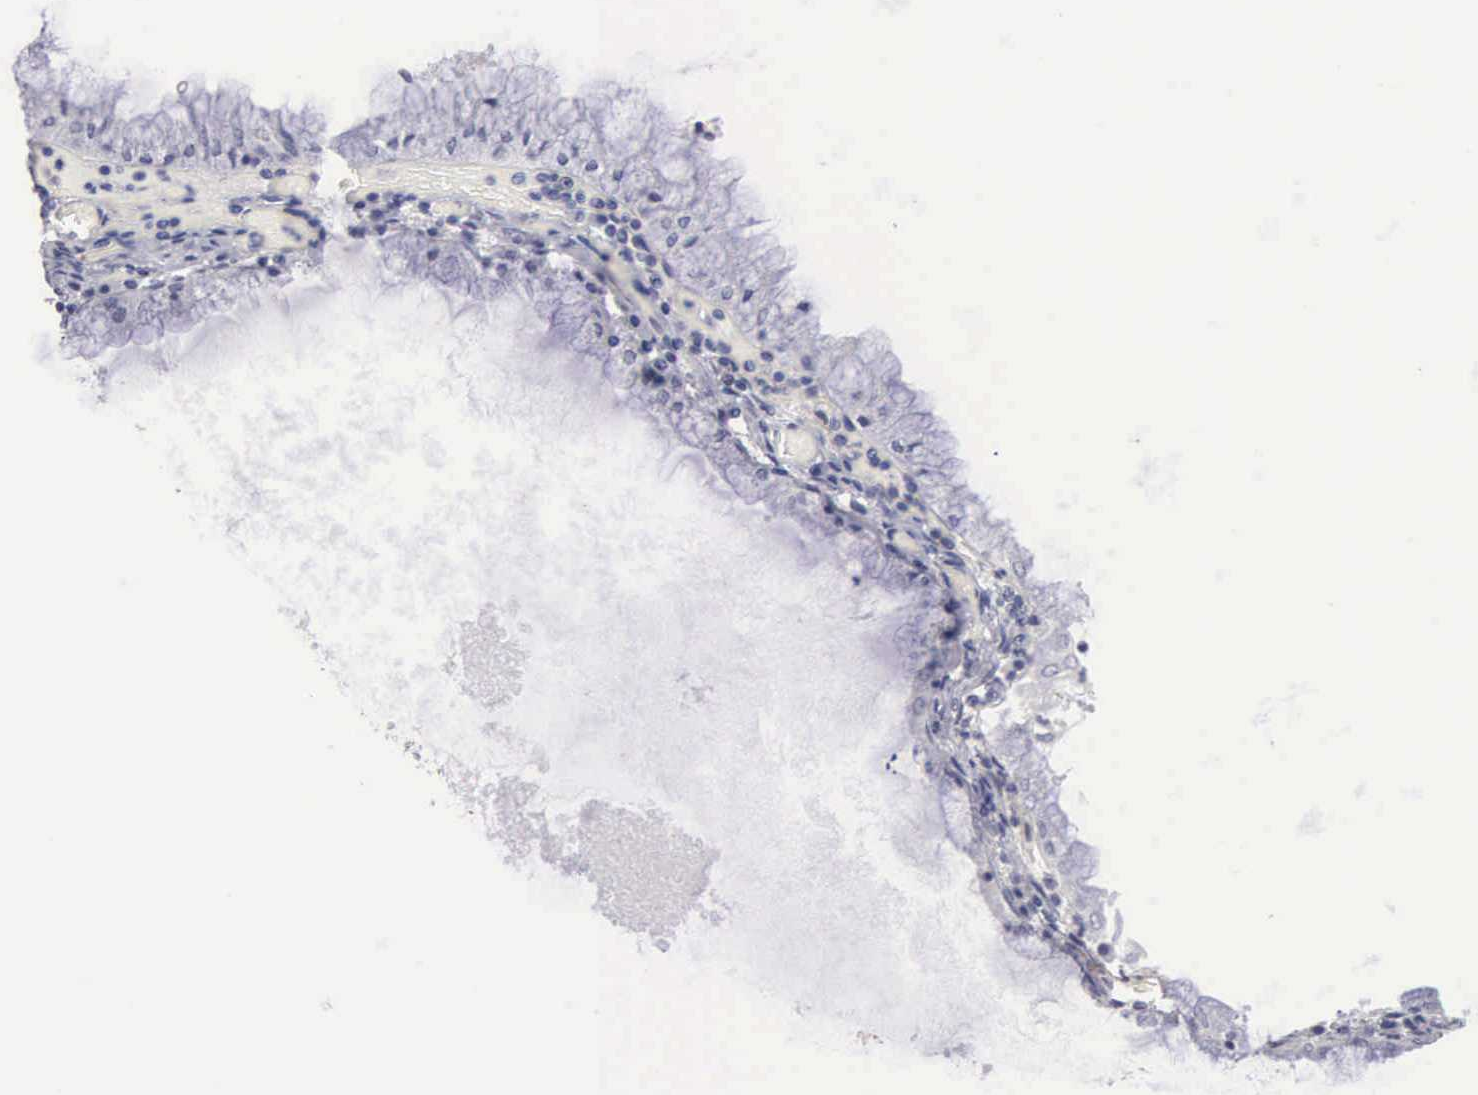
{"staining": {"intensity": "negative", "quantity": "none", "location": "none"}, "tissue": "endometrial cancer", "cell_type": "Tumor cells", "image_type": "cancer", "snomed": [{"axis": "morphology", "description": "Adenocarcinoma, NOS"}, {"axis": "topography", "description": "Endometrium"}], "caption": "This histopathology image is of endometrial adenocarcinoma stained with immunohistochemistry (IHC) to label a protein in brown with the nuclei are counter-stained blue. There is no staining in tumor cells.", "gene": "ELFN2", "patient": {"sex": "female", "age": 79}}